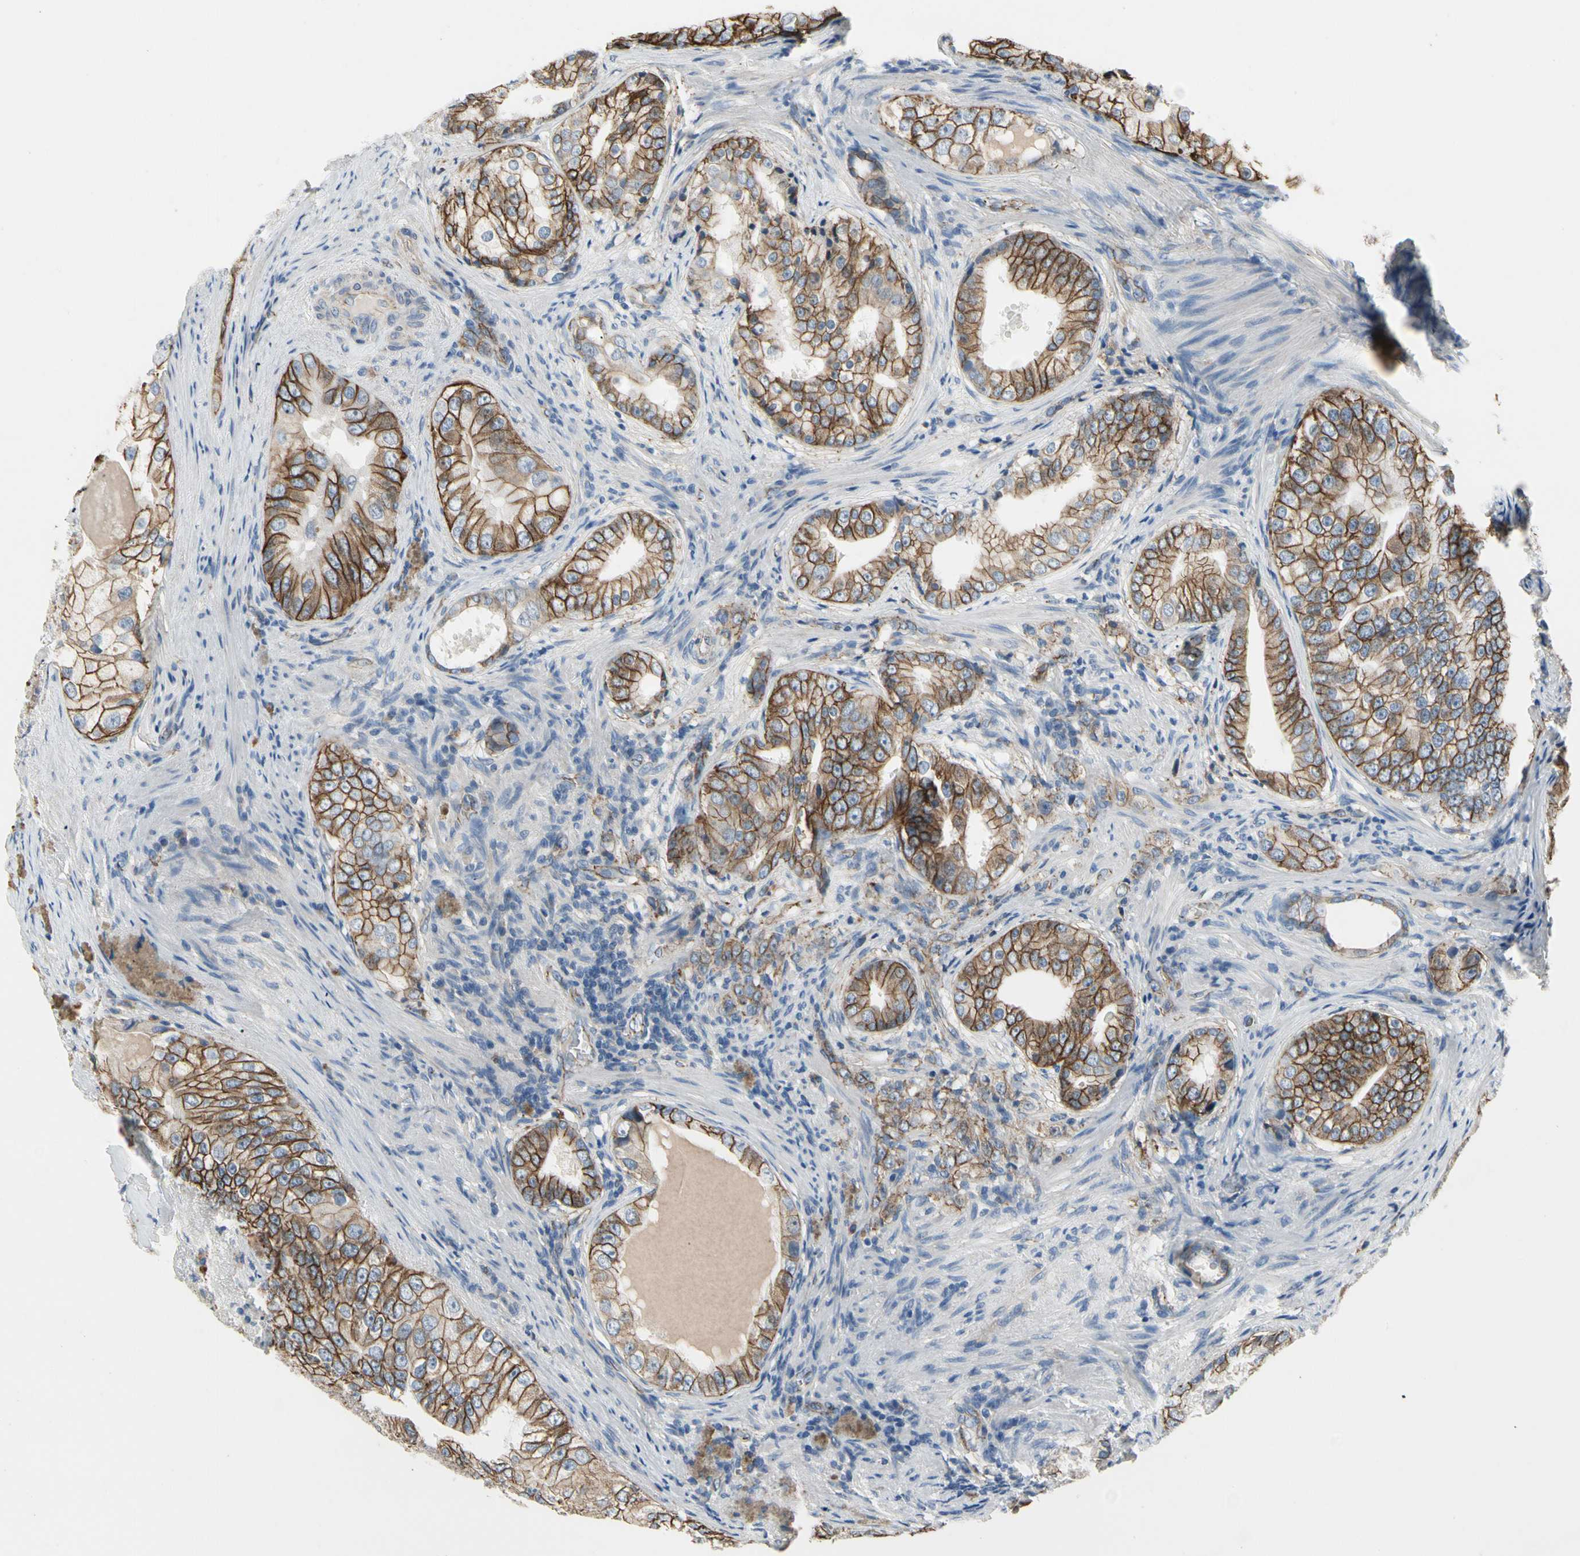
{"staining": {"intensity": "moderate", "quantity": "25%-75%", "location": "cytoplasmic/membranous"}, "tissue": "prostate cancer", "cell_type": "Tumor cells", "image_type": "cancer", "snomed": [{"axis": "morphology", "description": "Adenocarcinoma, High grade"}, {"axis": "topography", "description": "Prostate"}], "caption": "There is medium levels of moderate cytoplasmic/membranous positivity in tumor cells of adenocarcinoma (high-grade) (prostate), as demonstrated by immunohistochemical staining (brown color).", "gene": "LGR6", "patient": {"sex": "male", "age": 66}}